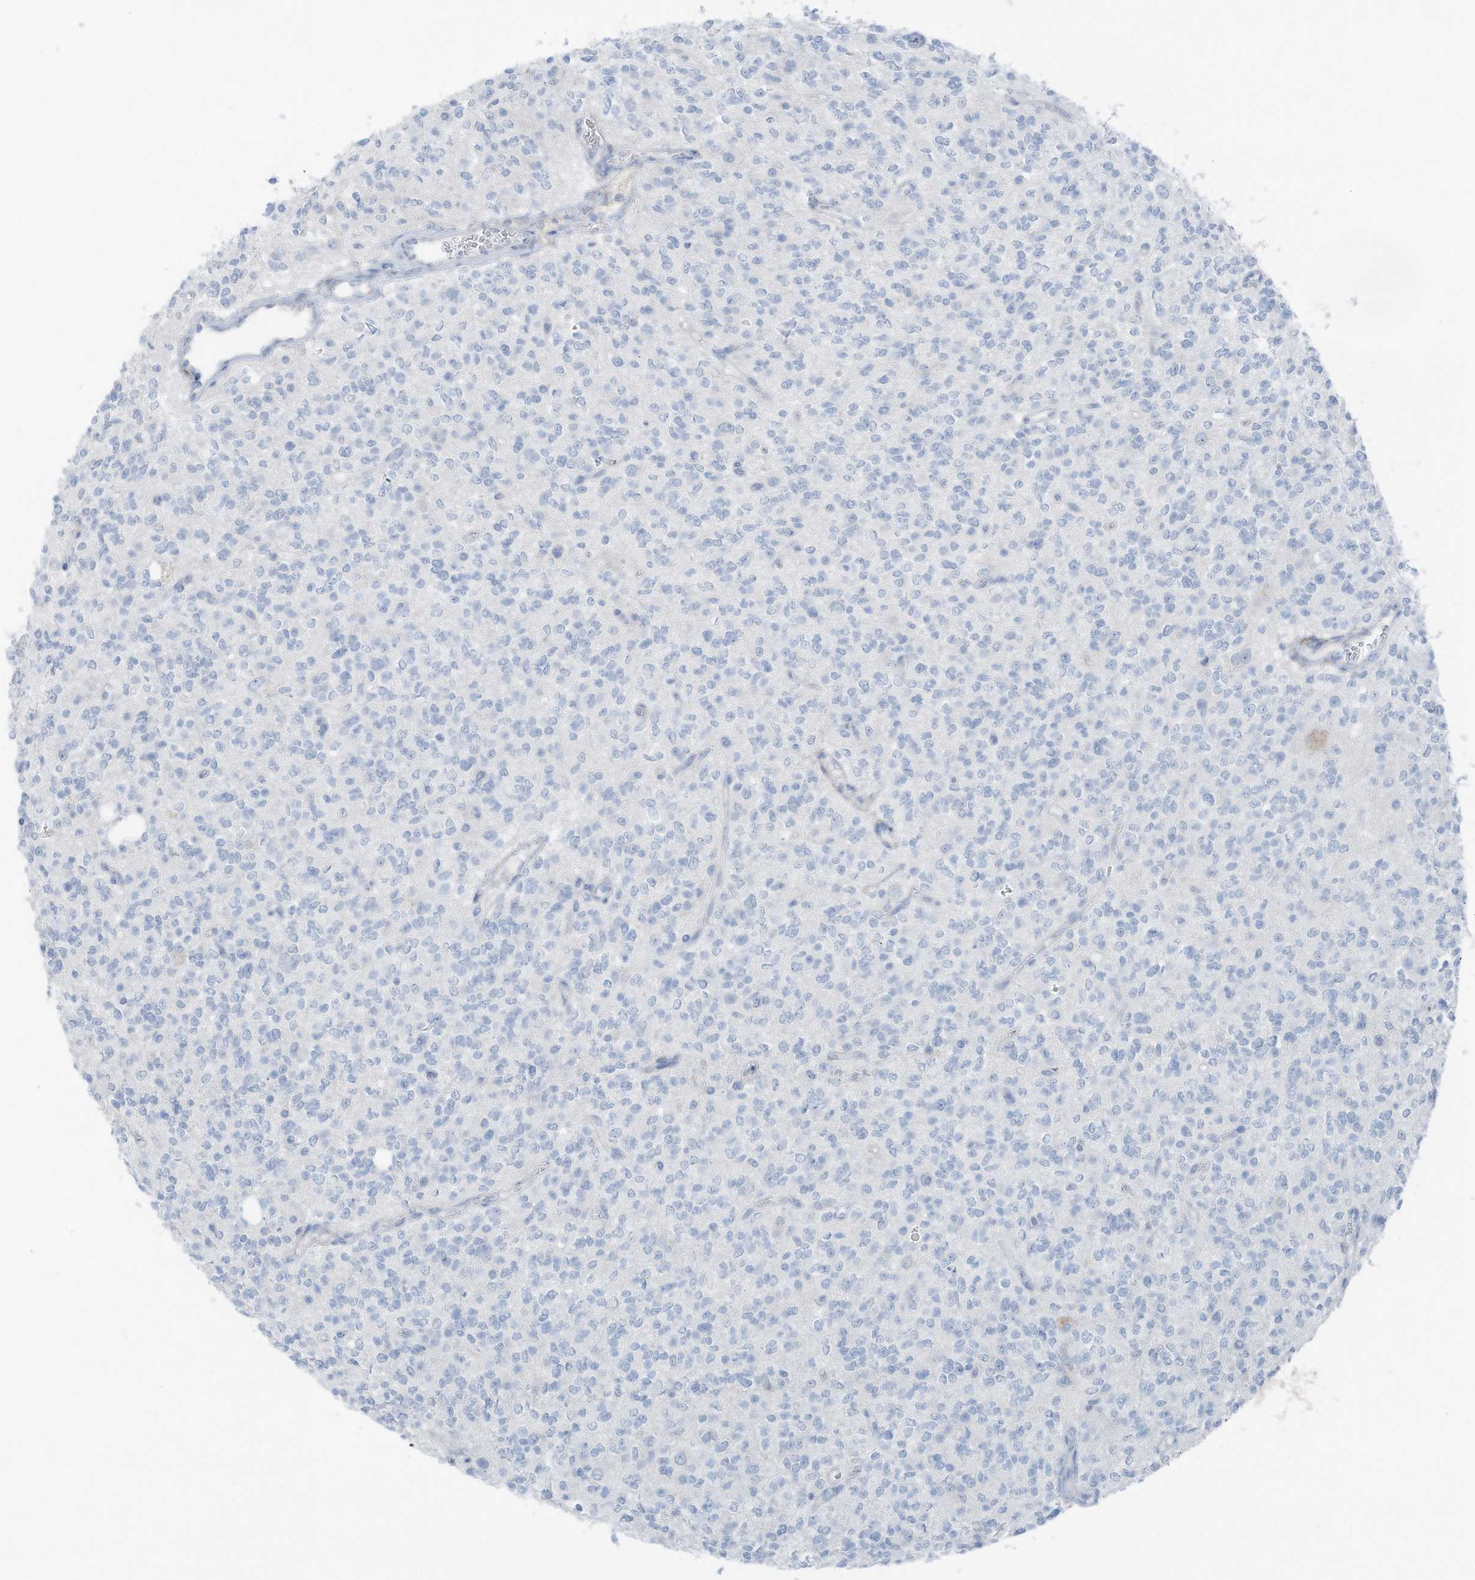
{"staining": {"intensity": "negative", "quantity": "none", "location": "none"}, "tissue": "glioma", "cell_type": "Tumor cells", "image_type": "cancer", "snomed": [{"axis": "morphology", "description": "Glioma, malignant, High grade"}, {"axis": "topography", "description": "Brain"}], "caption": "Tumor cells are negative for brown protein staining in malignant high-grade glioma.", "gene": "SLC25A43", "patient": {"sex": "male", "age": 34}}